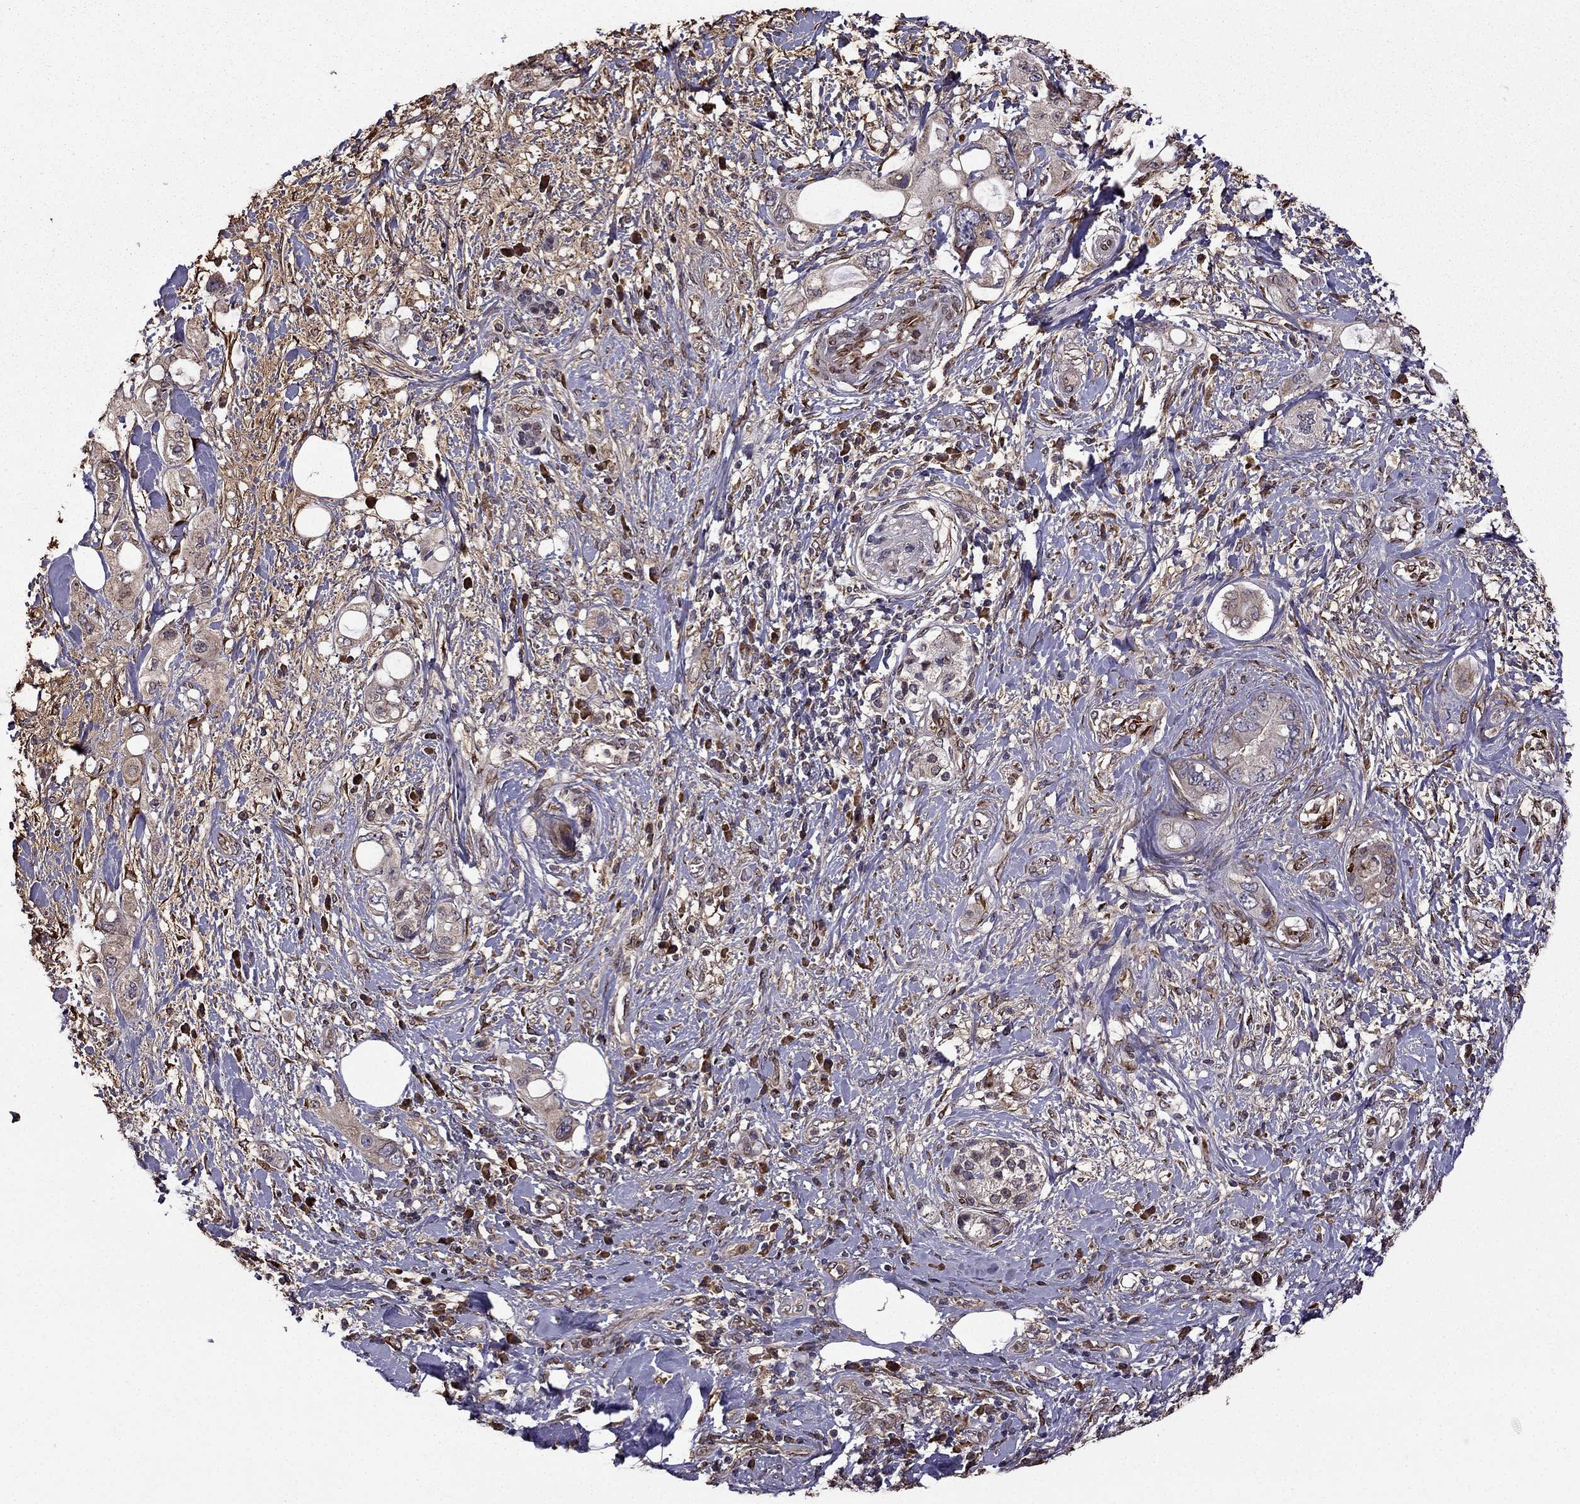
{"staining": {"intensity": "weak", "quantity": "25%-75%", "location": "cytoplasmic/membranous"}, "tissue": "pancreatic cancer", "cell_type": "Tumor cells", "image_type": "cancer", "snomed": [{"axis": "morphology", "description": "Adenocarcinoma, NOS"}, {"axis": "topography", "description": "Pancreas"}], "caption": "This micrograph exhibits immunohistochemistry staining of pancreatic cancer (adenocarcinoma), with low weak cytoplasmic/membranous expression in approximately 25%-75% of tumor cells.", "gene": "IKBIP", "patient": {"sex": "female", "age": 56}}